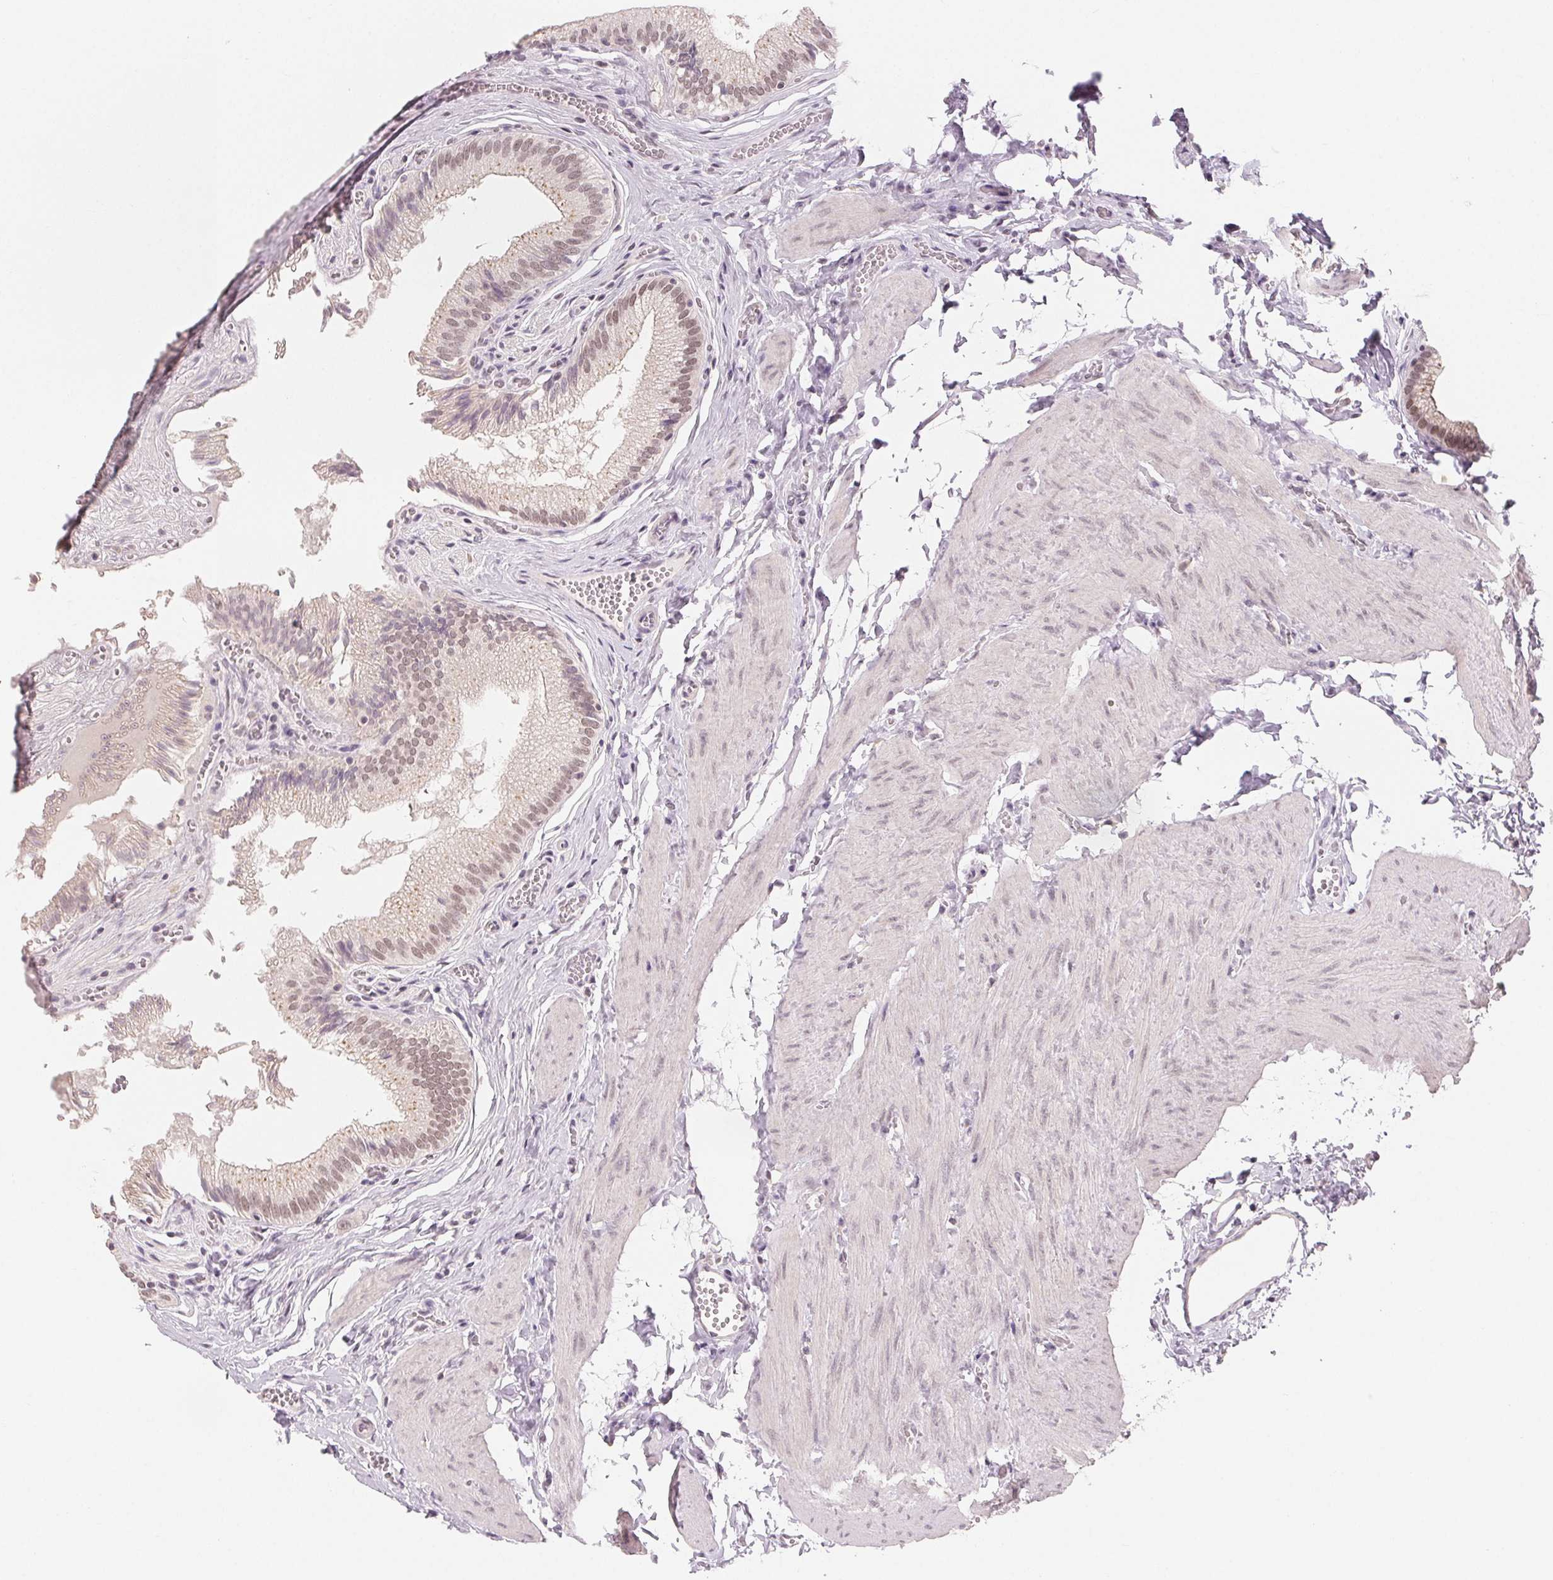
{"staining": {"intensity": "moderate", "quantity": ">75%", "location": "cytoplasmic/membranous,nuclear"}, "tissue": "gallbladder", "cell_type": "Glandular cells", "image_type": "normal", "snomed": [{"axis": "morphology", "description": "Normal tissue, NOS"}, {"axis": "topography", "description": "Gallbladder"}, {"axis": "topography", "description": "Peripheral nerve tissue"}], "caption": "High-magnification brightfield microscopy of normal gallbladder stained with DAB (3,3'-diaminobenzidine) (brown) and counterstained with hematoxylin (blue). glandular cells exhibit moderate cytoplasmic/membranous,nuclear positivity is identified in approximately>75% of cells.", "gene": "NXF3", "patient": {"sex": "male", "age": 17}}